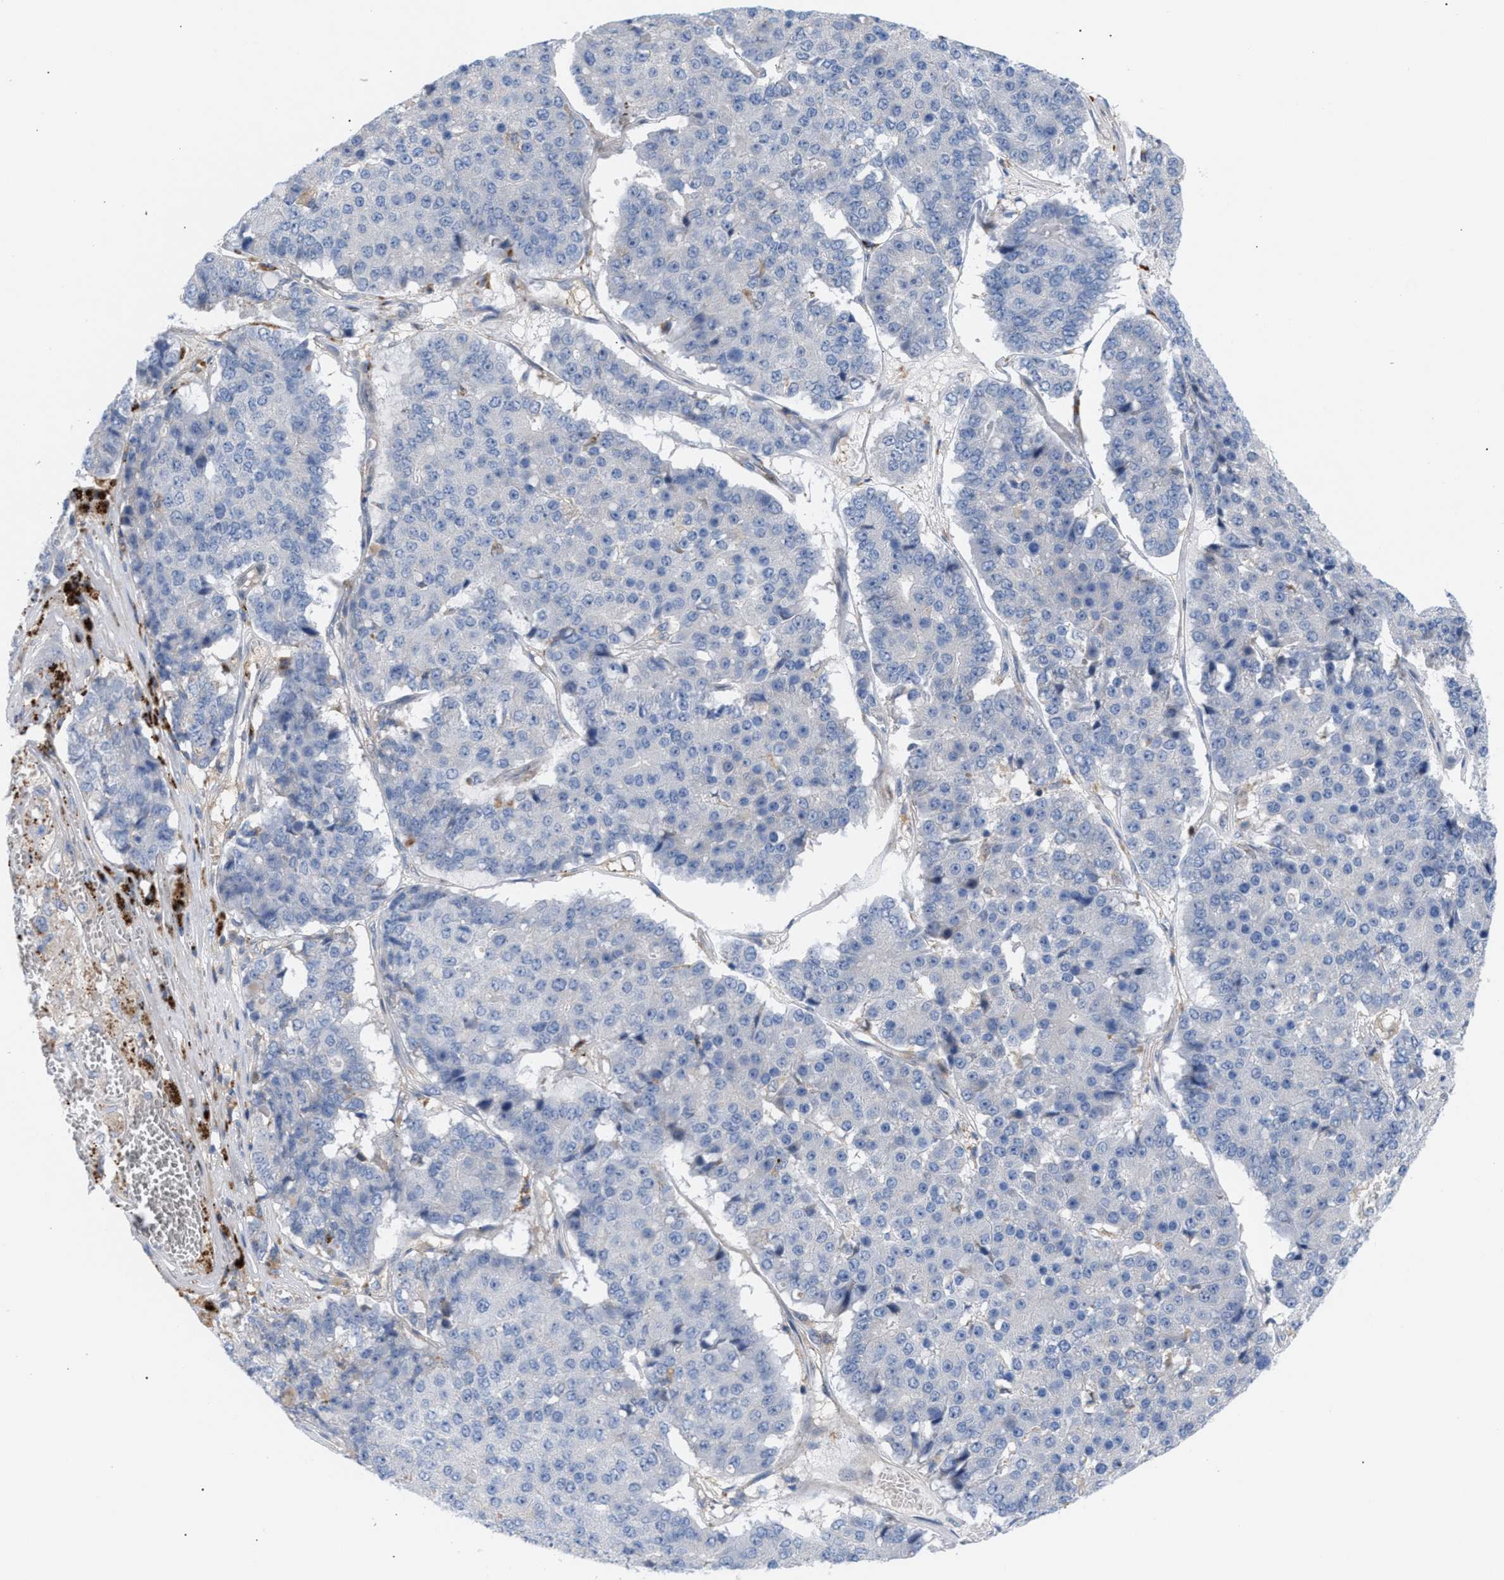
{"staining": {"intensity": "negative", "quantity": "none", "location": "none"}, "tissue": "pancreatic cancer", "cell_type": "Tumor cells", "image_type": "cancer", "snomed": [{"axis": "morphology", "description": "Adenocarcinoma, NOS"}, {"axis": "topography", "description": "Pancreas"}], "caption": "Human pancreatic cancer (adenocarcinoma) stained for a protein using immunohistochemistry (IHC) demonstrates no expression in tumor cells.", "gene": "MBTD1", "patient": {"sex": "male", "age": 50}}